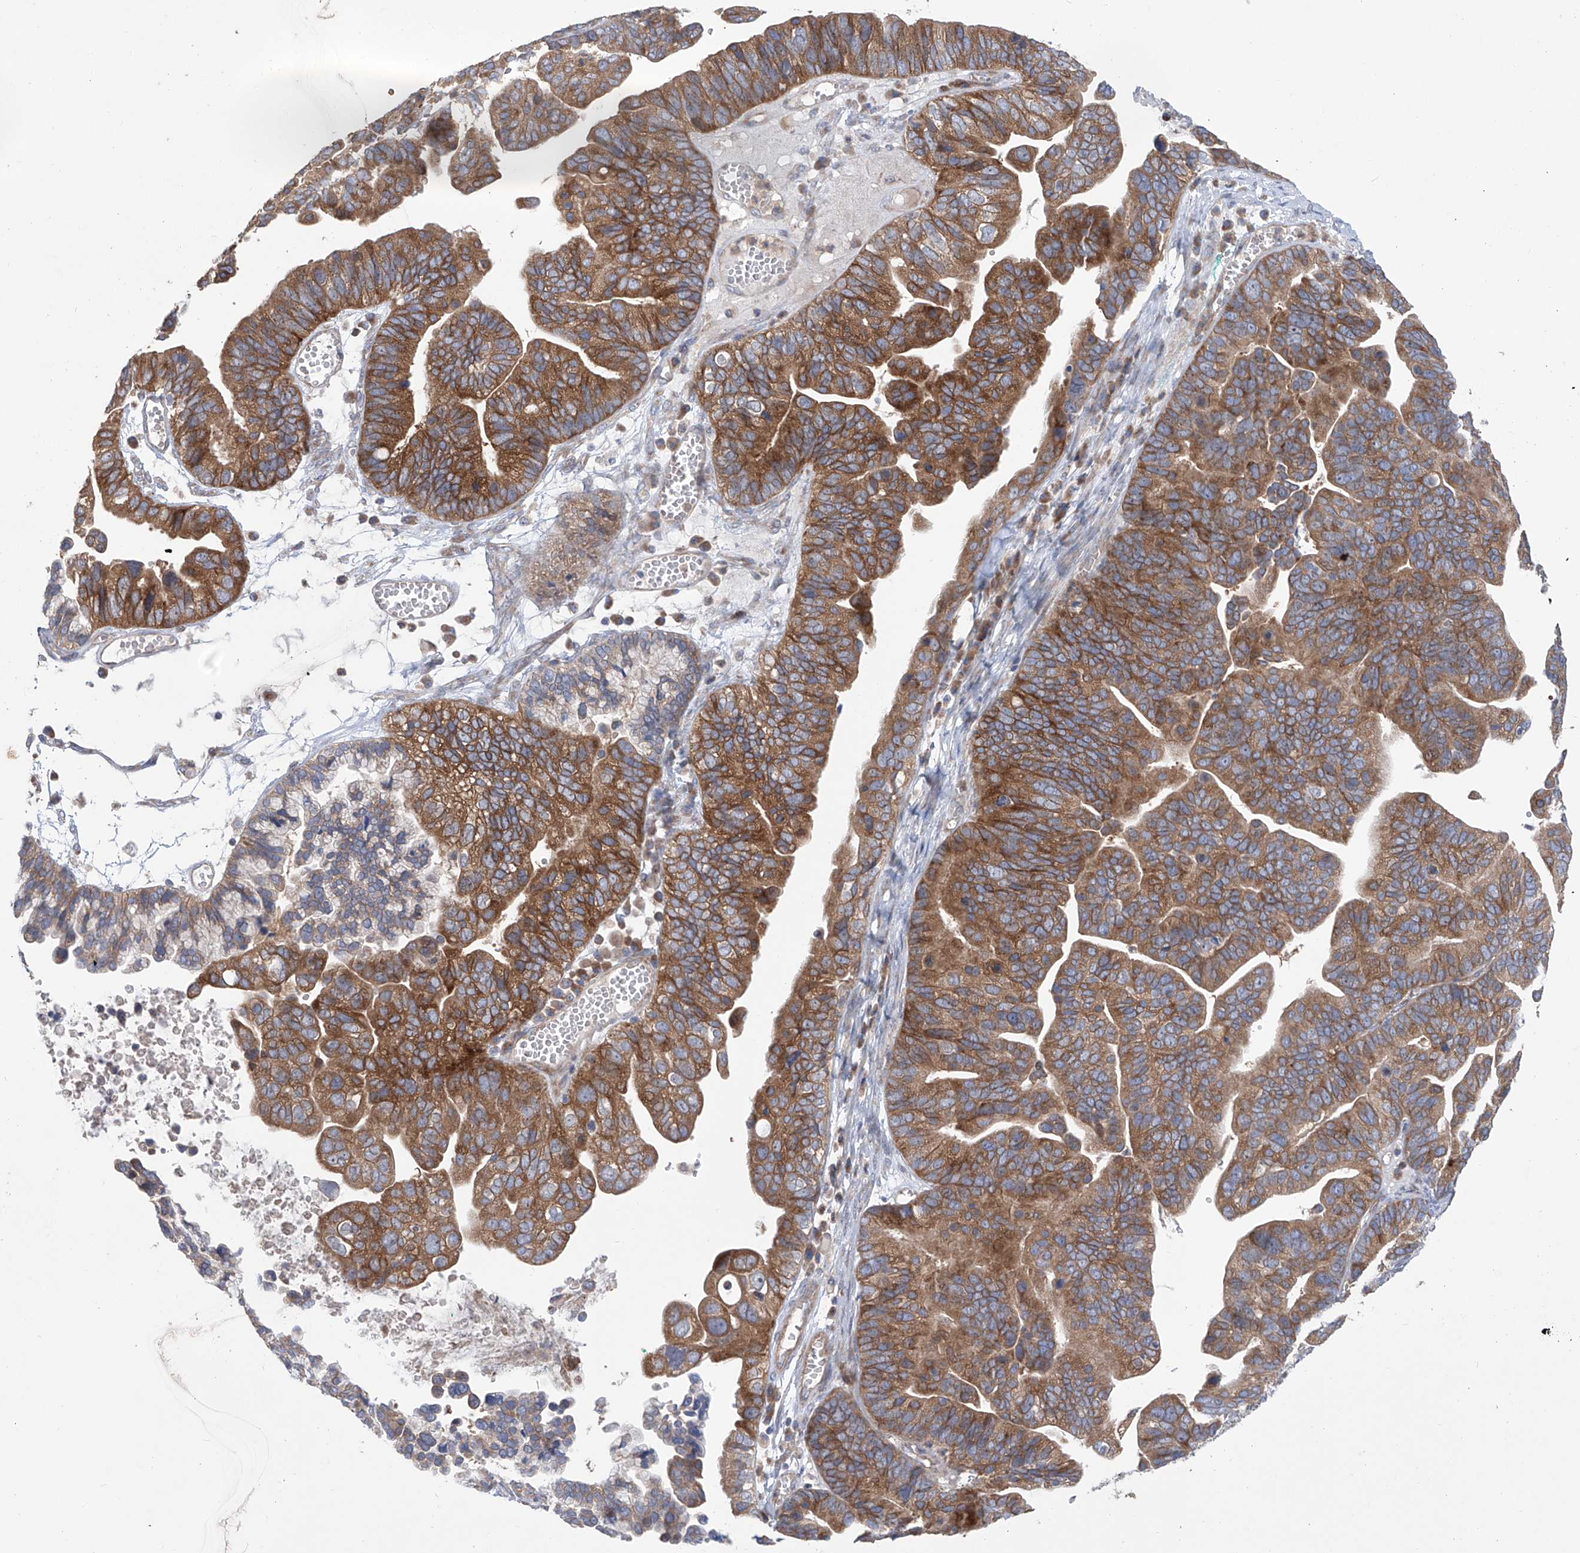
{"staining": {"intensity": "moderate", "quantity": ">75%", "location": "cytoplasmic/membranous"}, "tissue": "ovarian cancer", "cell_type": "Tumor cells", "image_type": "cancer", "snomed": [{"axis": "morphology", "description": "Cystadenocarcinoma, serous, NOS"}, {"axis": "topography", "description": "Ovary"}], "caption": "An immunohistochemistry (IHC) photomicrograph of tumor tissue is shown. Protein staining in brown shows moderate cytoplasmic/membranous positivity in ovarian serous cystadenocarcinoma within tumor cells.", "gene": "KLC4", "patient": {"sex": "female", "age": 56}}